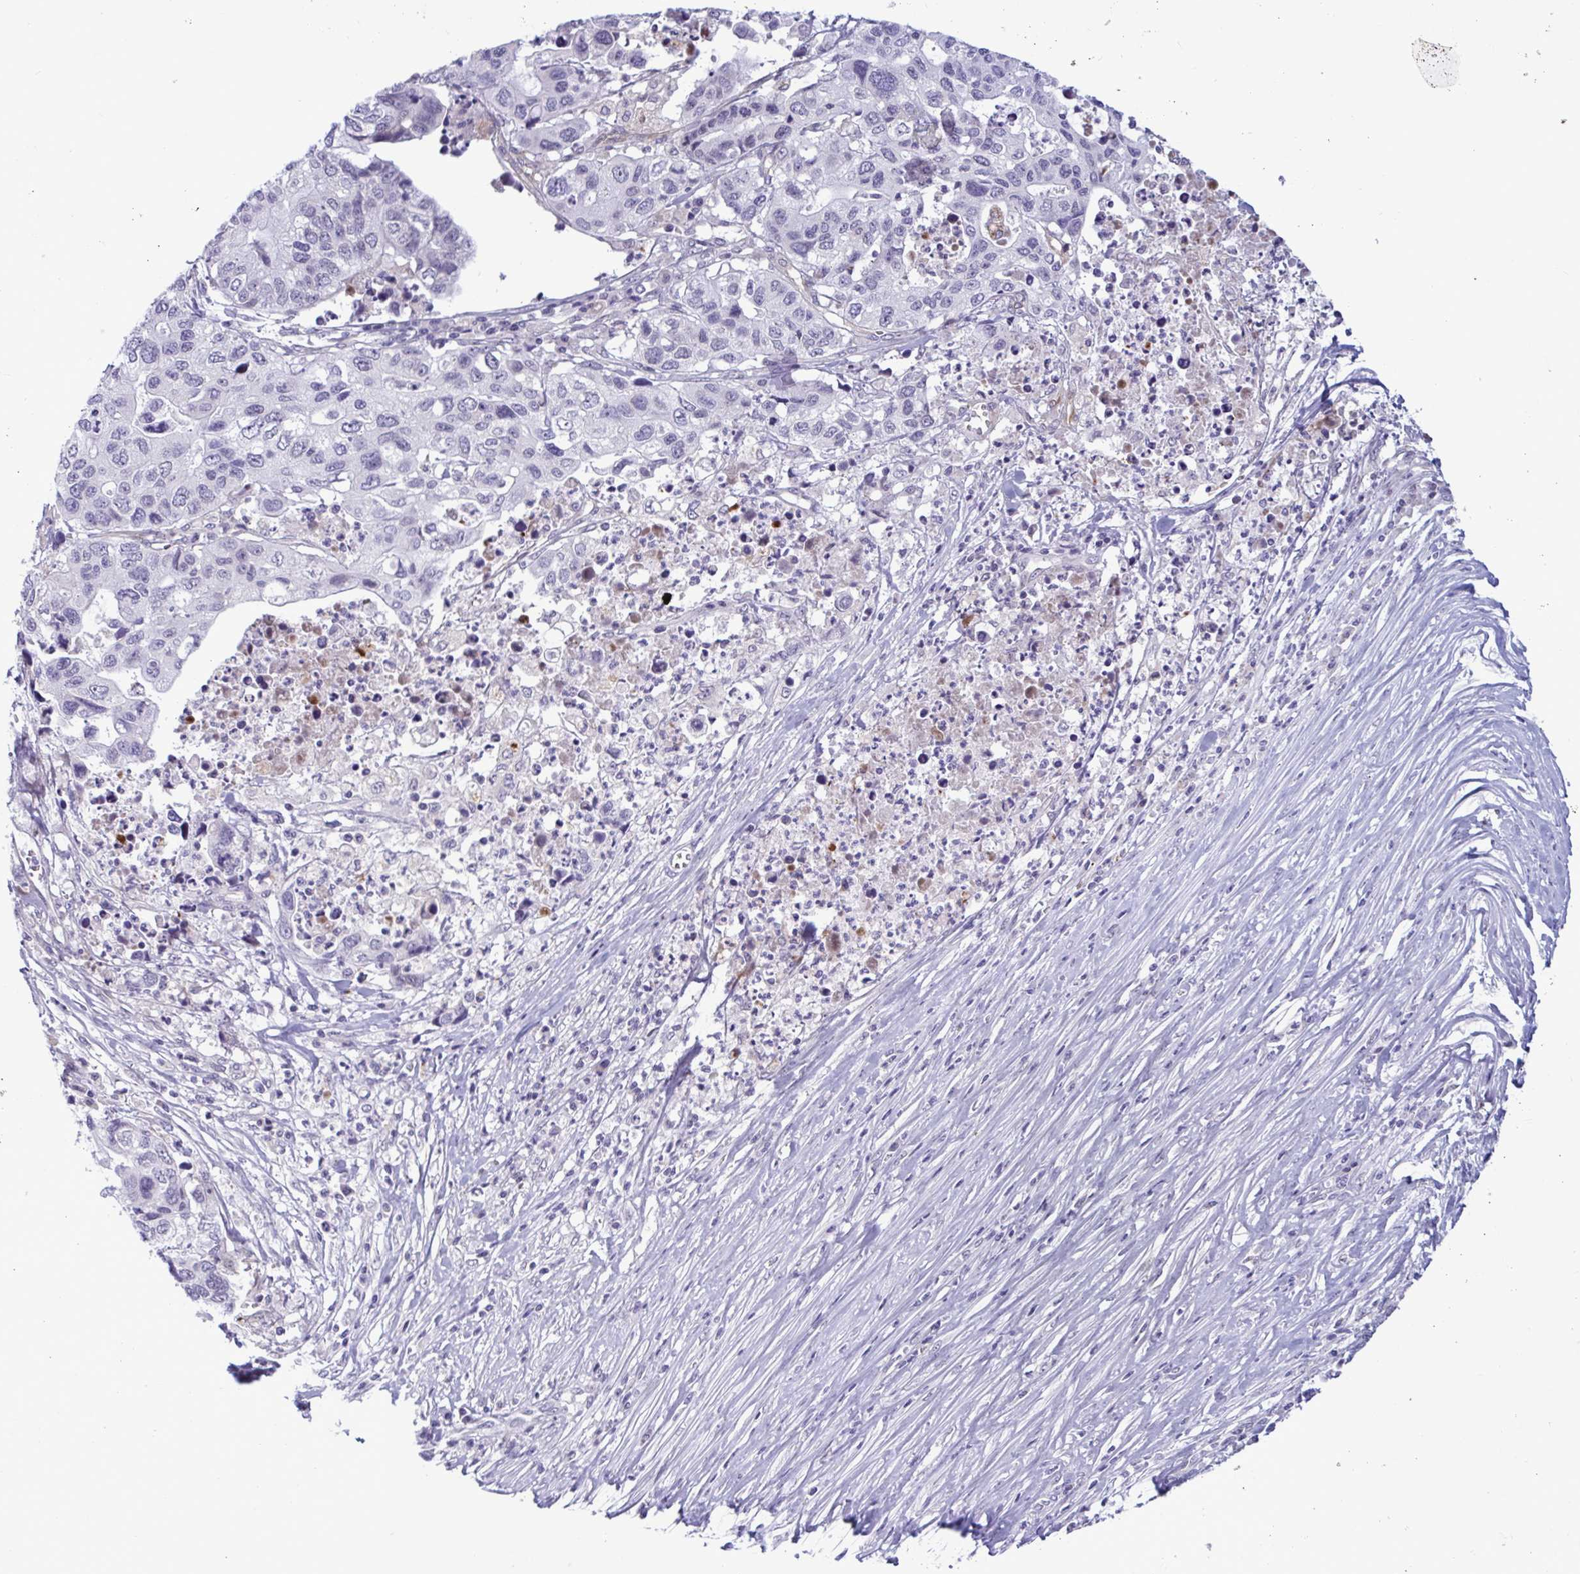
{"staining": {"intensity": "weak", "quantity": "25%-75%", "location": "nuclear"}, "tissue": "stomach cancer", "cell_type": "Tumor cells", "image_type": "cancer", "snomed": [{"axis": "morphology", "description": "Adenocarcinoma, NOS"}, {"axis": "topography", "description": "Stomach, upper"}], "caption": "High-power microscopy captured an immunohistochemistry (IHC) micrograph of stomach cancer (adenocarcinoma), revealing weak nuclear staining in about 25%-75% of tumor cells. Nuclei are stained in blue.", "gene": "DOCK11", "patient": {"sex": "female", "age": 67}}